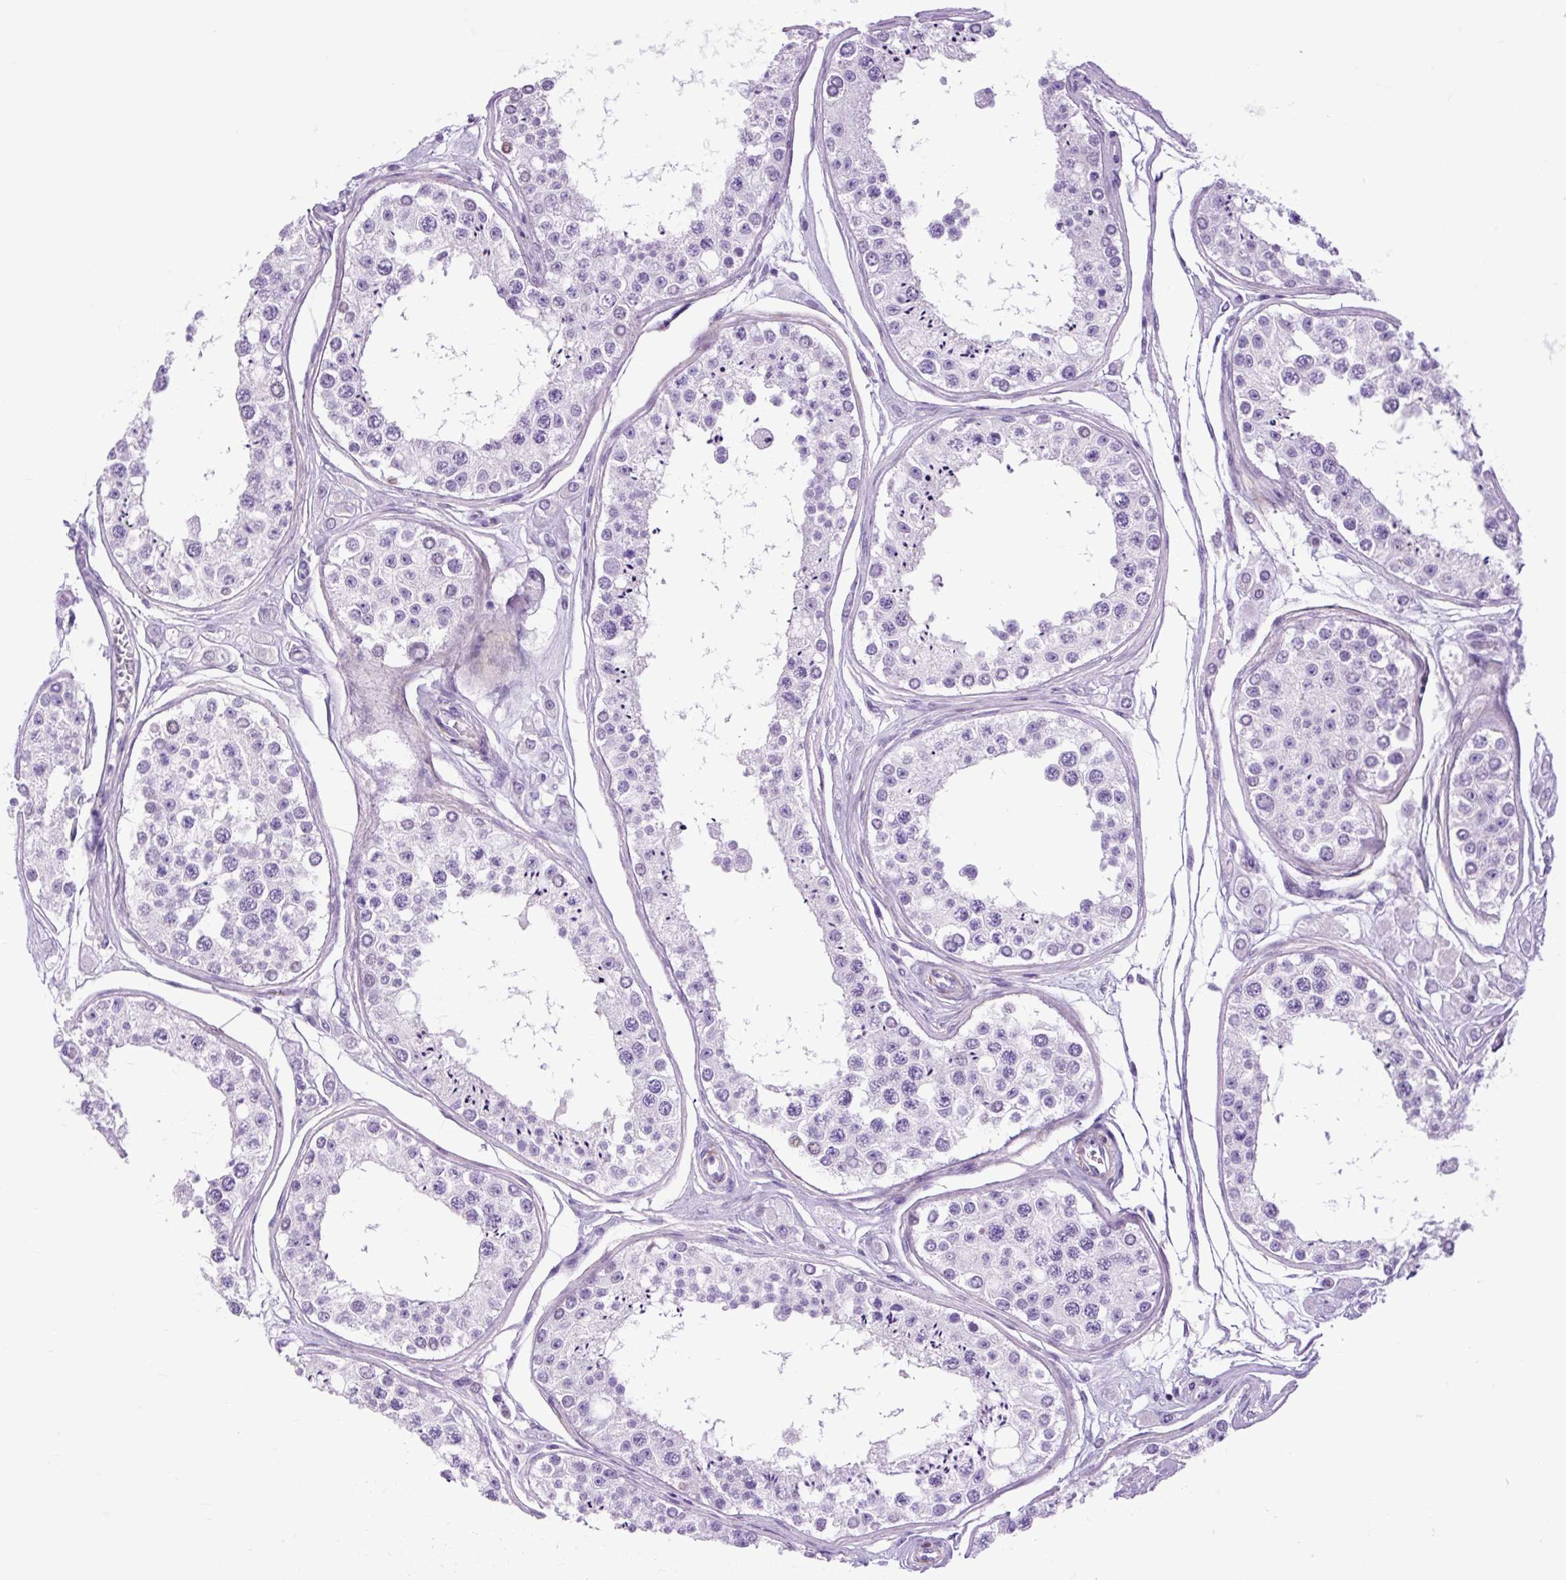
{"staining": {"intensity": "negative", "quantity": "none", "location": "none"}, "tissue": "testis", "cell_type": "Cells in seminiferous ducts", "image_type": "normal", "snomed": [{"axis": "morphology", "description": "Normal tissue, NOS"}, {"axis": "topography", "description": "Testis"}], "caption": "The image exhibits no staining of cells in seminiferous ducts in unremarkable testis.", "gene": "DPP6", "patient": {"sex": "male", "age": 25}}